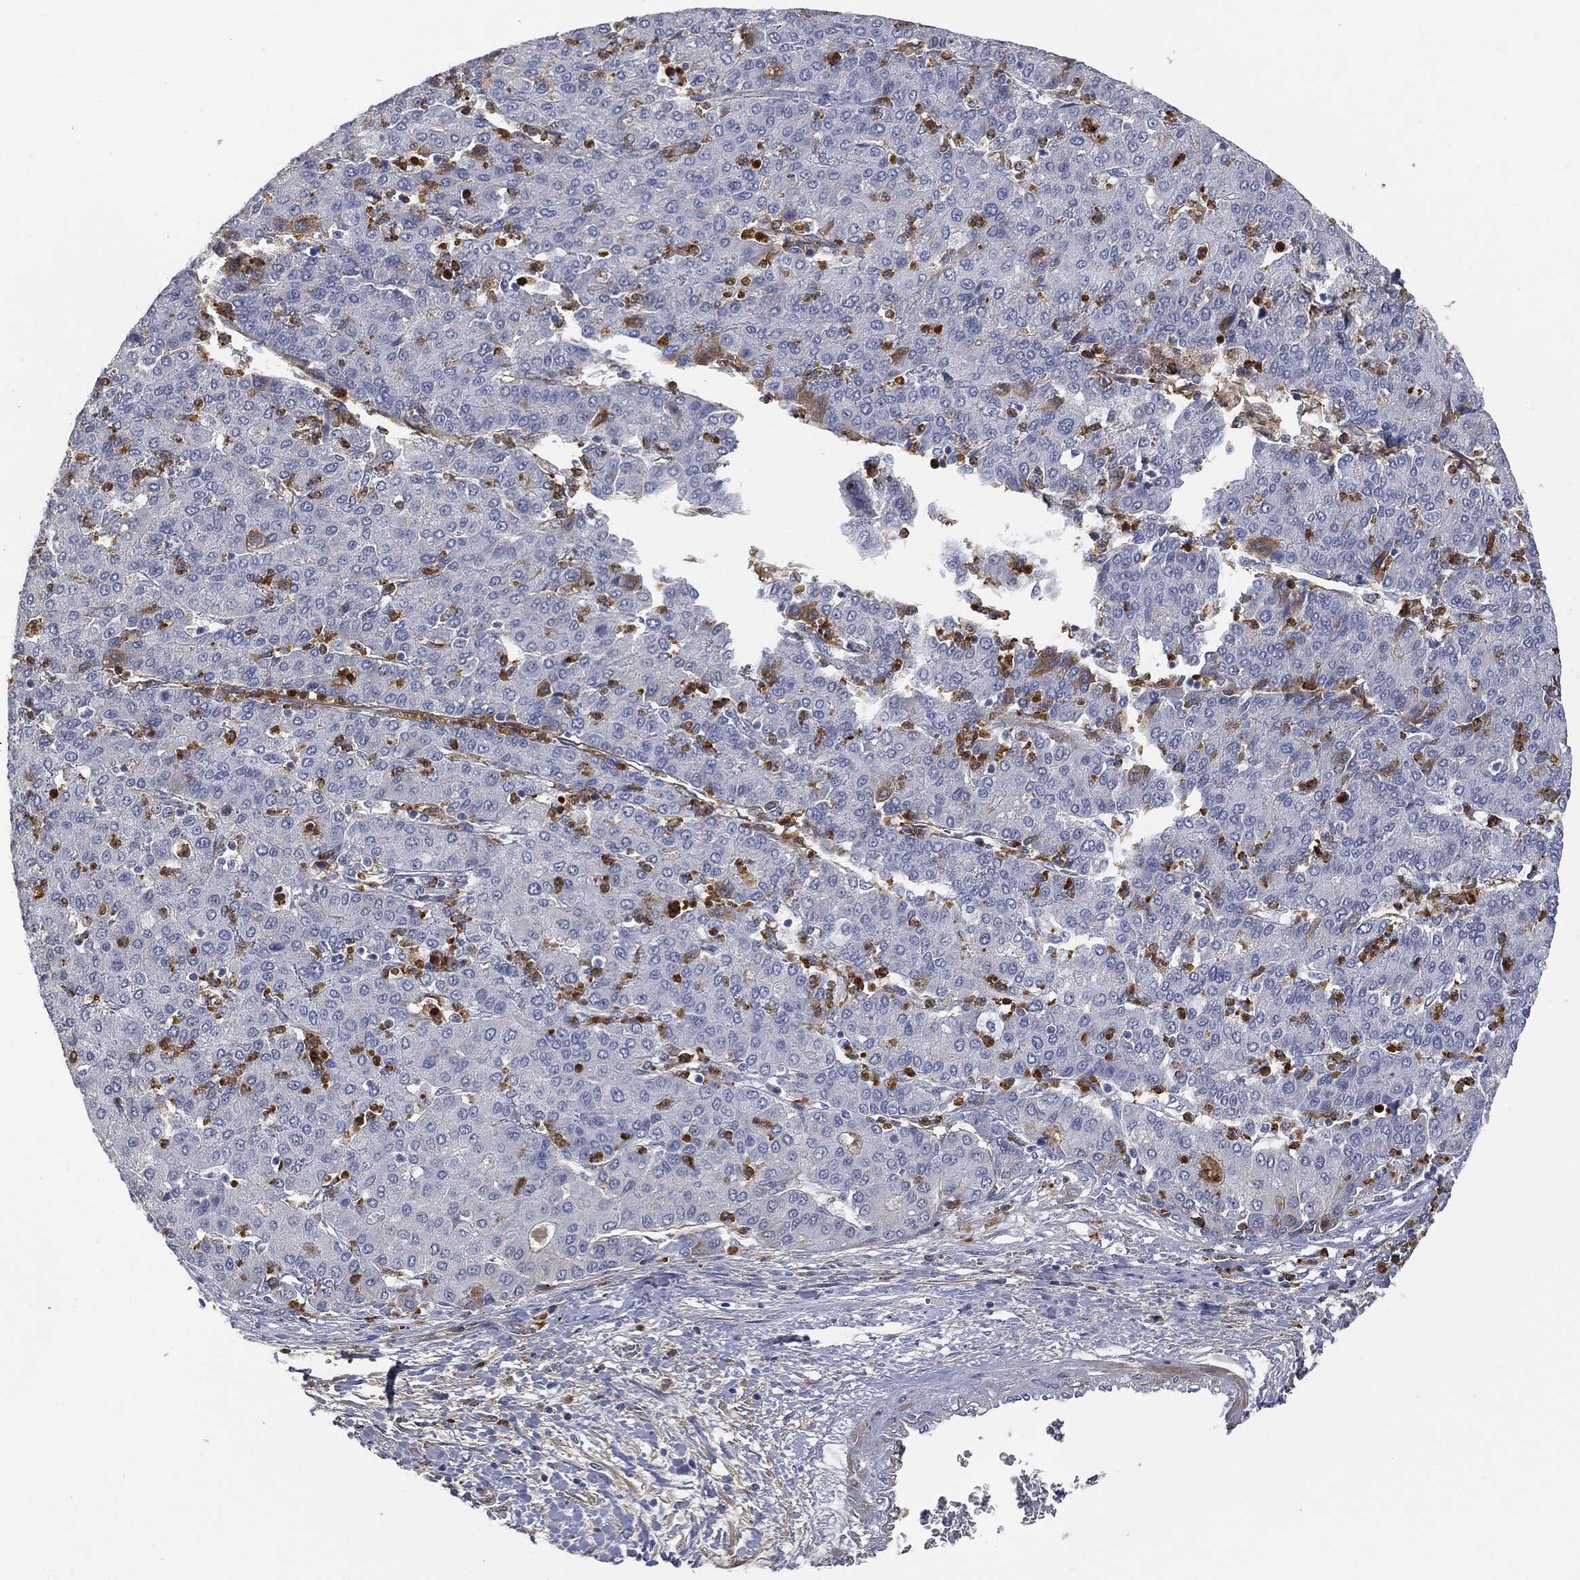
{"staining": {"intensity": "weak", "quantity": "<25%", "location": "cytoplasmic/membranous"}, "tissue": "liver cancer", "cell_type": "Tumor cells", "image_type": "cancer", "snomed": [{"axis": "morphology", "description": "Carcinoma, Hepatocellular, NOS"}, {"axis": "topography", "description": "Liver"}], "caption": "Liver cancer was stained to show a protein in brown. There is no significant staining in tumor cells.", "gene": "BTK", "patient": {"sex": "male", "age": 65}}